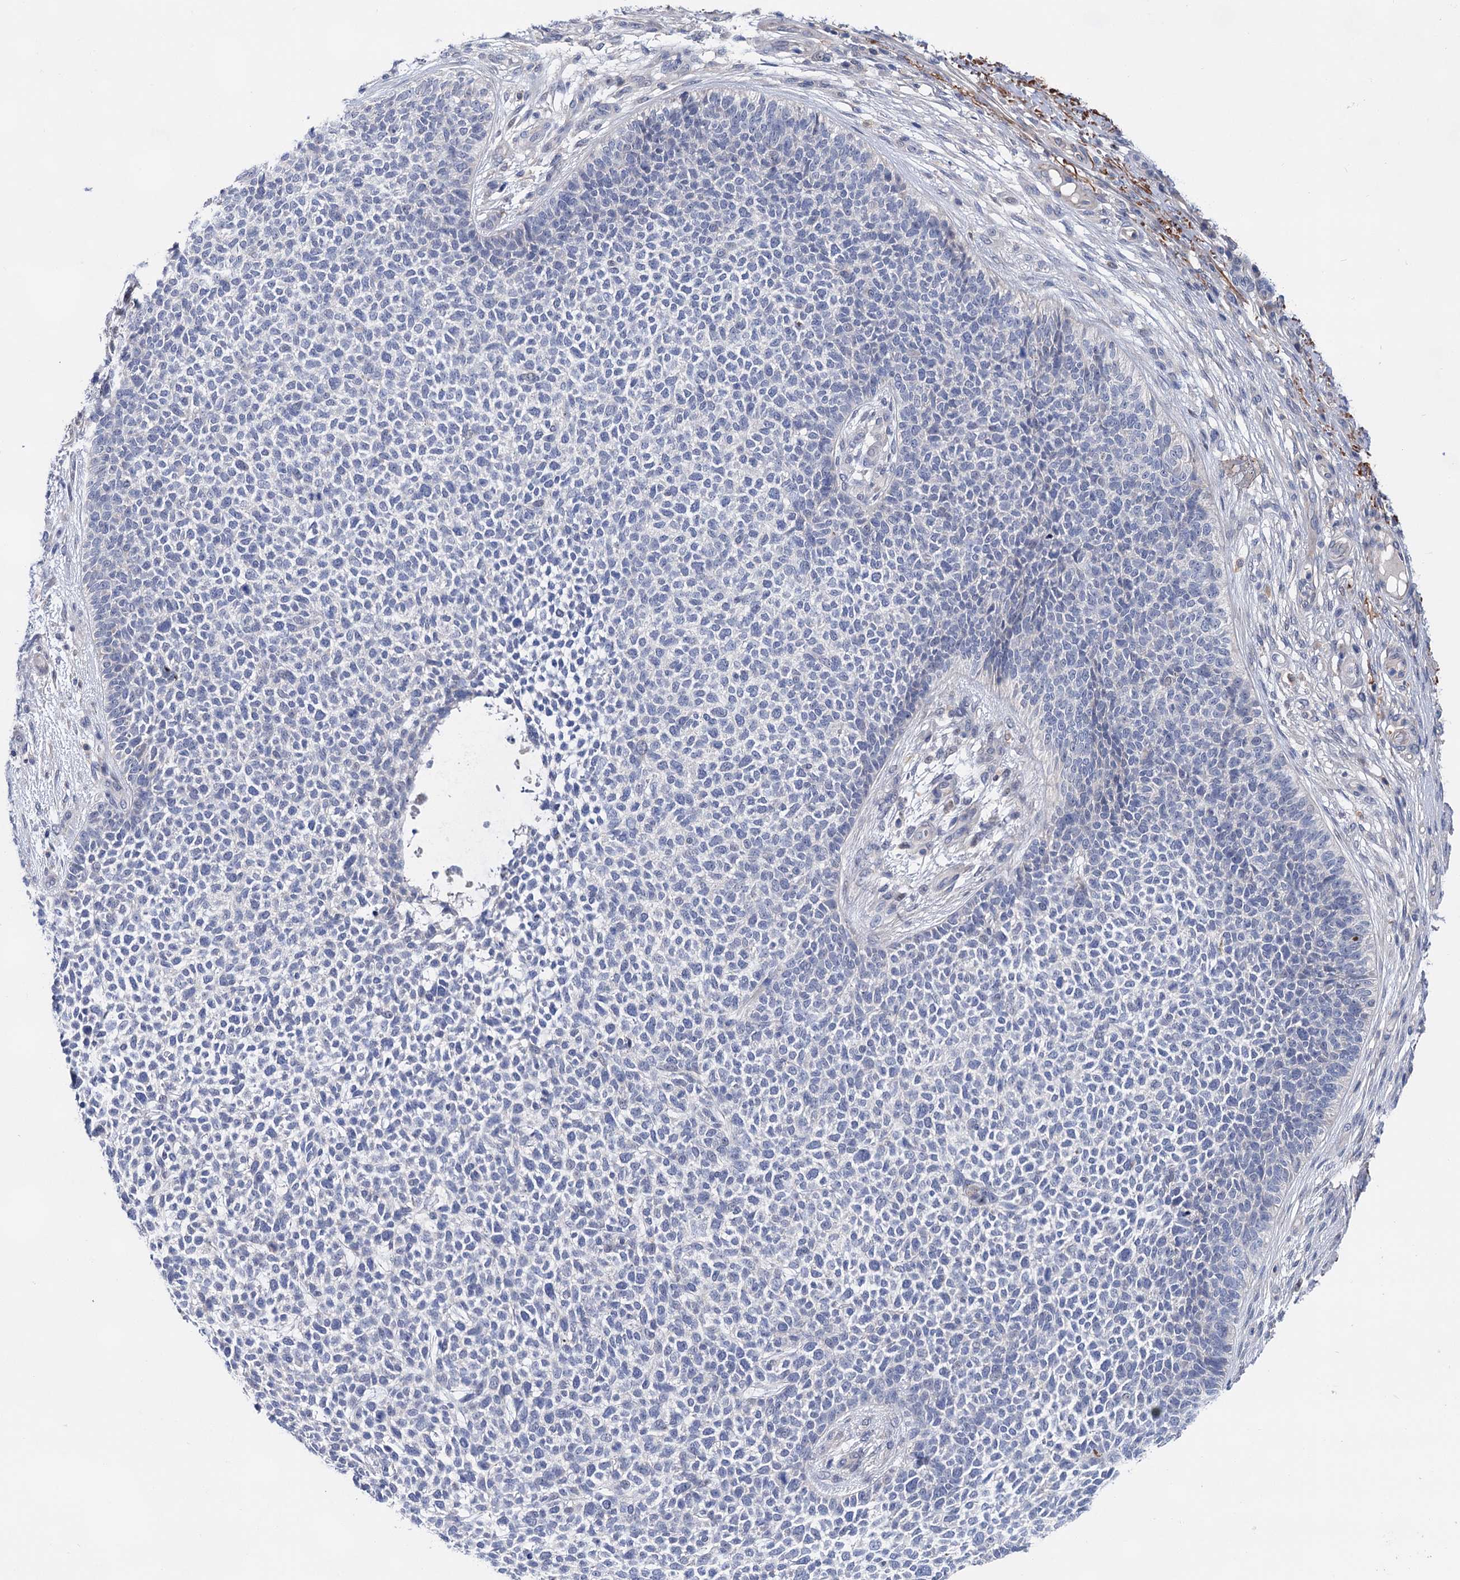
{"staining": {"intensity": "negative", "quantity": "none", "location": "none"}, "tissue": "skin cancer", "cell_type": "Tumor cells", "image_type": "cancer", "snomed": [{"axis": "morphology", "description": "Basal cell carcinoma"}, {"axis": "topography", "description": "Skin"}], "caption": "Skin cancer (basal cell carcinoma) was stained to show a protein in brown. There is no significant positivity in tumor cells. Nuclei are stained in blue.", "gene": "MORN3", "patient": {"sex": "female", "age": 84}}